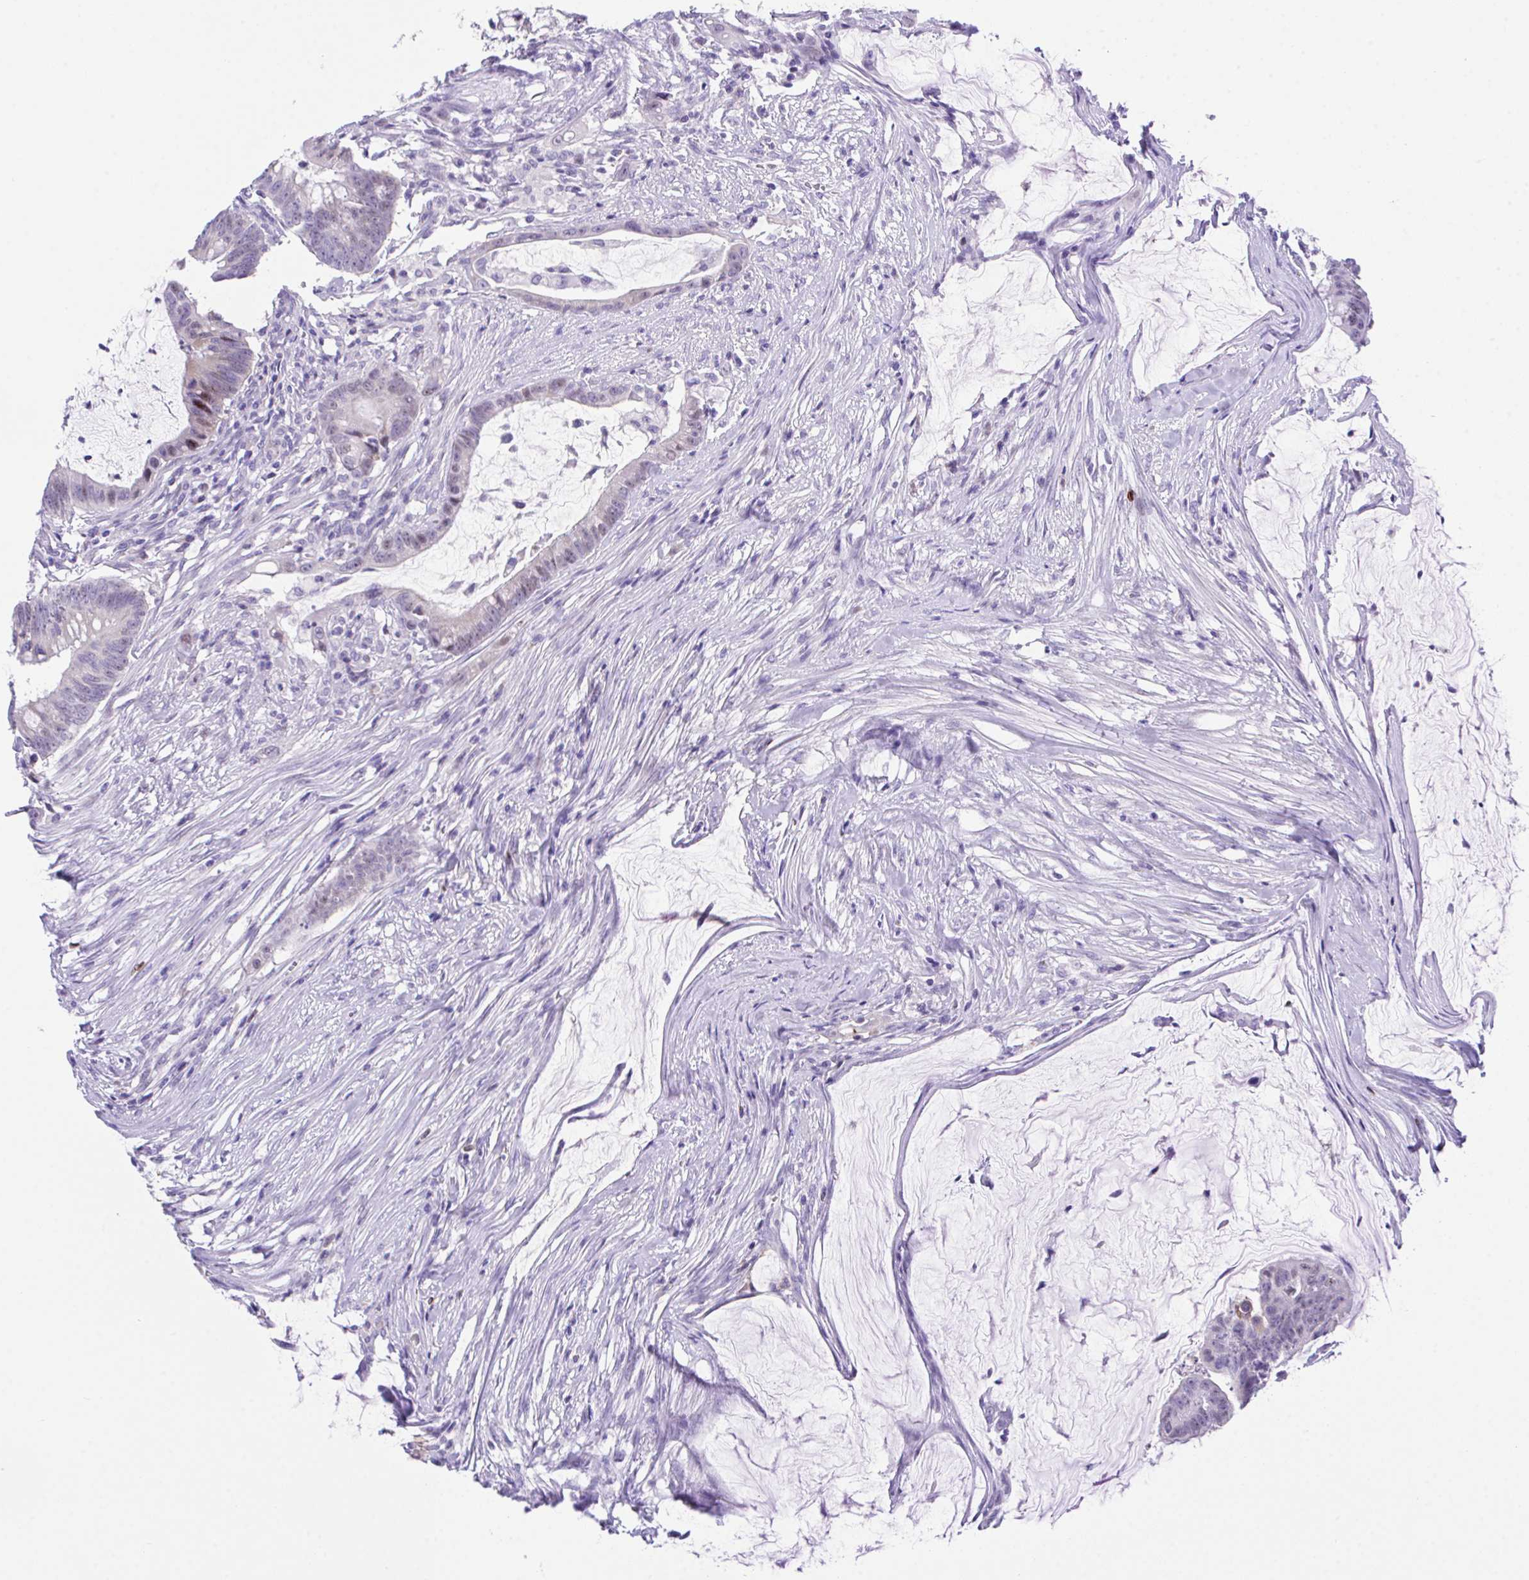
{"staining": {"intensity": "negative", "quantity": "none", "location": "none"}, "tissue": "colorectal cancer", "cell_type": "Tumor cells", "image_type": "cancer", "snomed": [{"axis": "morphology", "description": "Adenocarcinoma, NOS"}, {"axis": "topography", "description": "Colon"}], "caption": "Micrograph shows no protein positivity in tumor cells of colorectal adenocarcinoma tissue.", "gene": "HOXB4", "patient": {"sex": "male", "age": 62}}